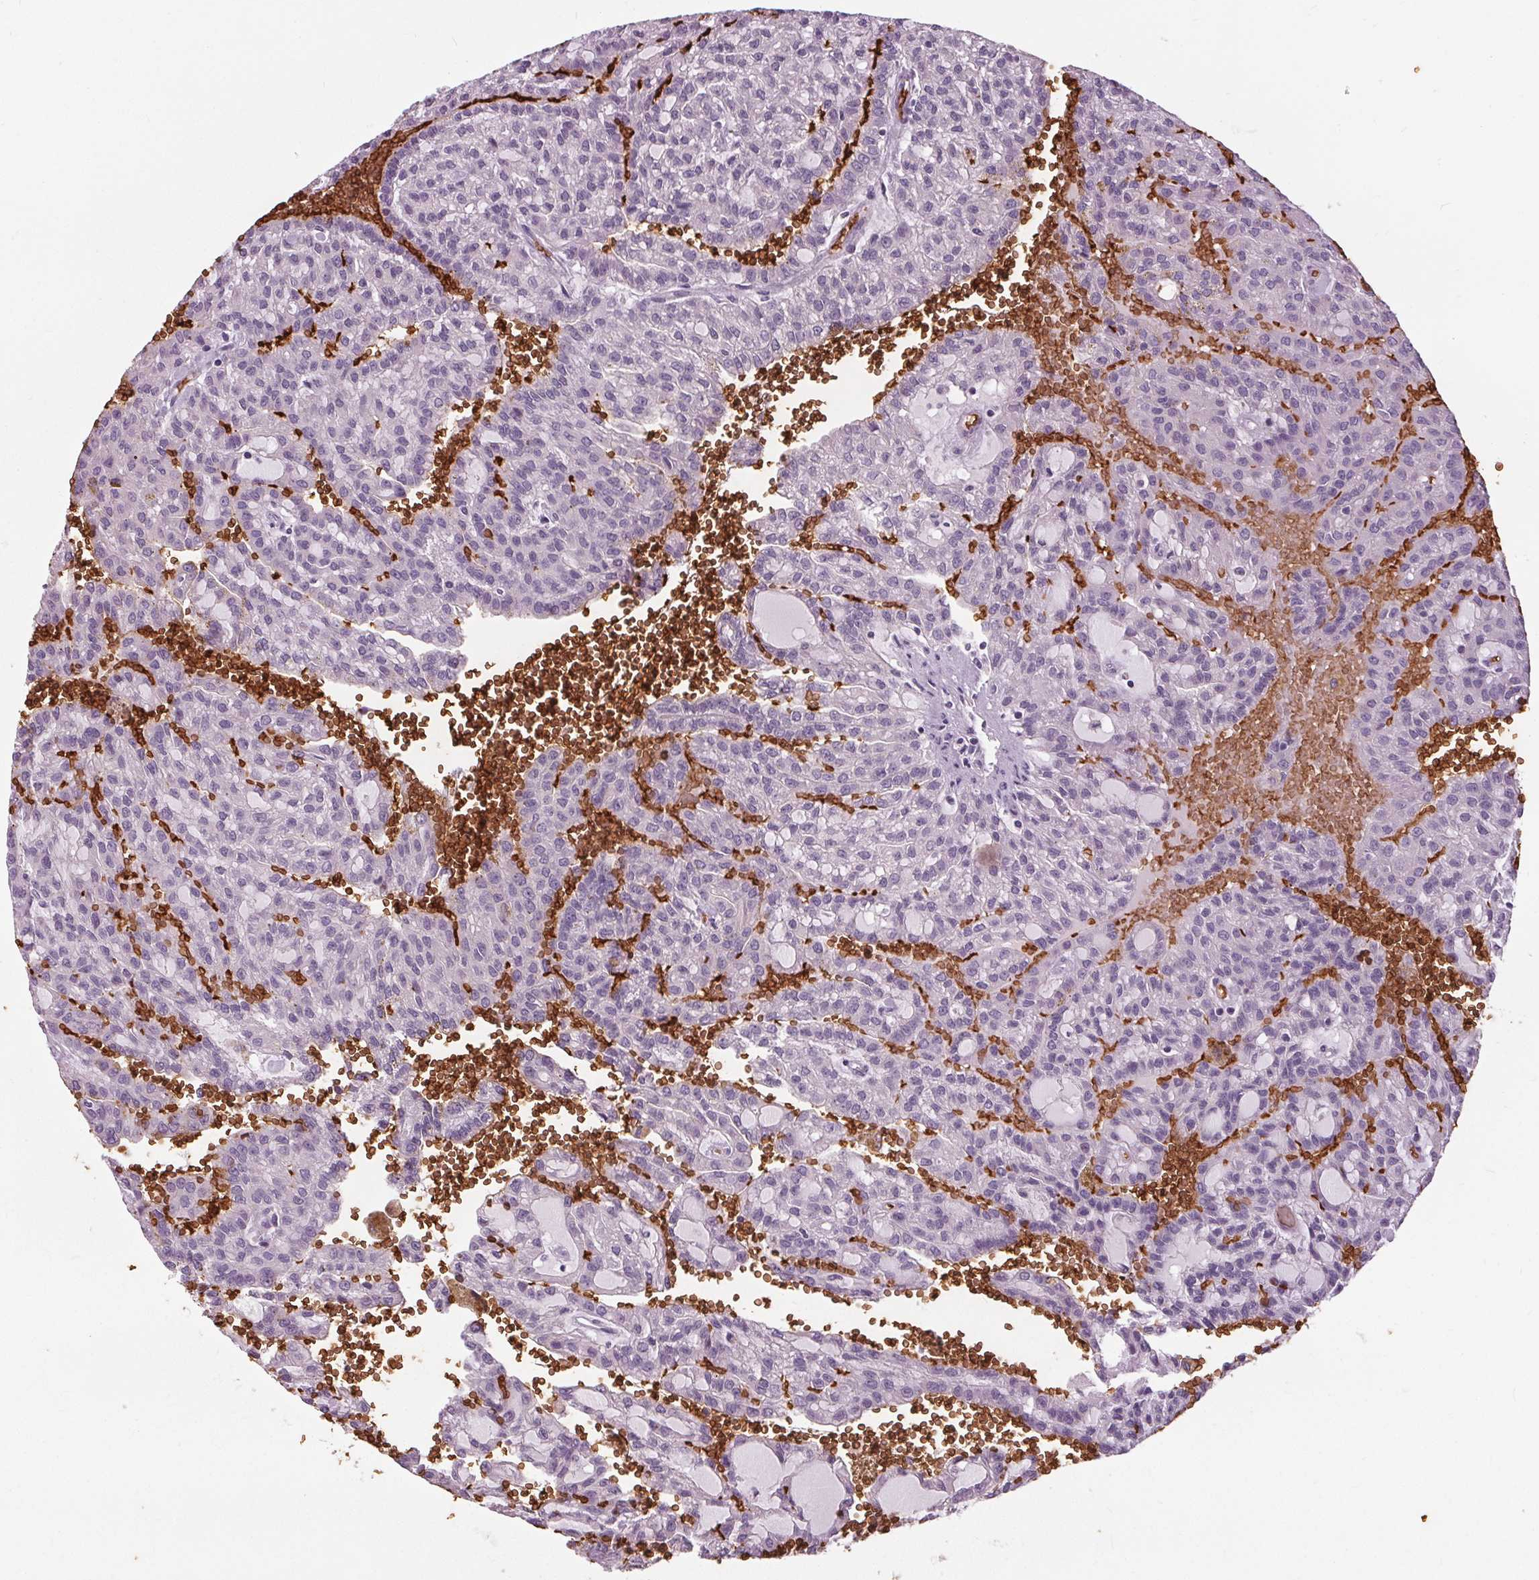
{"staining": {"intensity": "negative", "quantity": "none", "location": "none"}, "tissue": "renal cancer", "cell_type": "Tumor cells", "image_type": "cancer", "snomed": [{"axis": "morphology", "description": "Adenocarcinoma, NOS"}, {"axis": "topography", "description": "Kidney"}], "caption": "The immunohistochemistry (IHC) image has no significant positivity in tumor cells of renal cancer (adenocarcinoma) tissue.", "gene": "SLC4A1", "patient": {"sex": "male", "age": 63}}